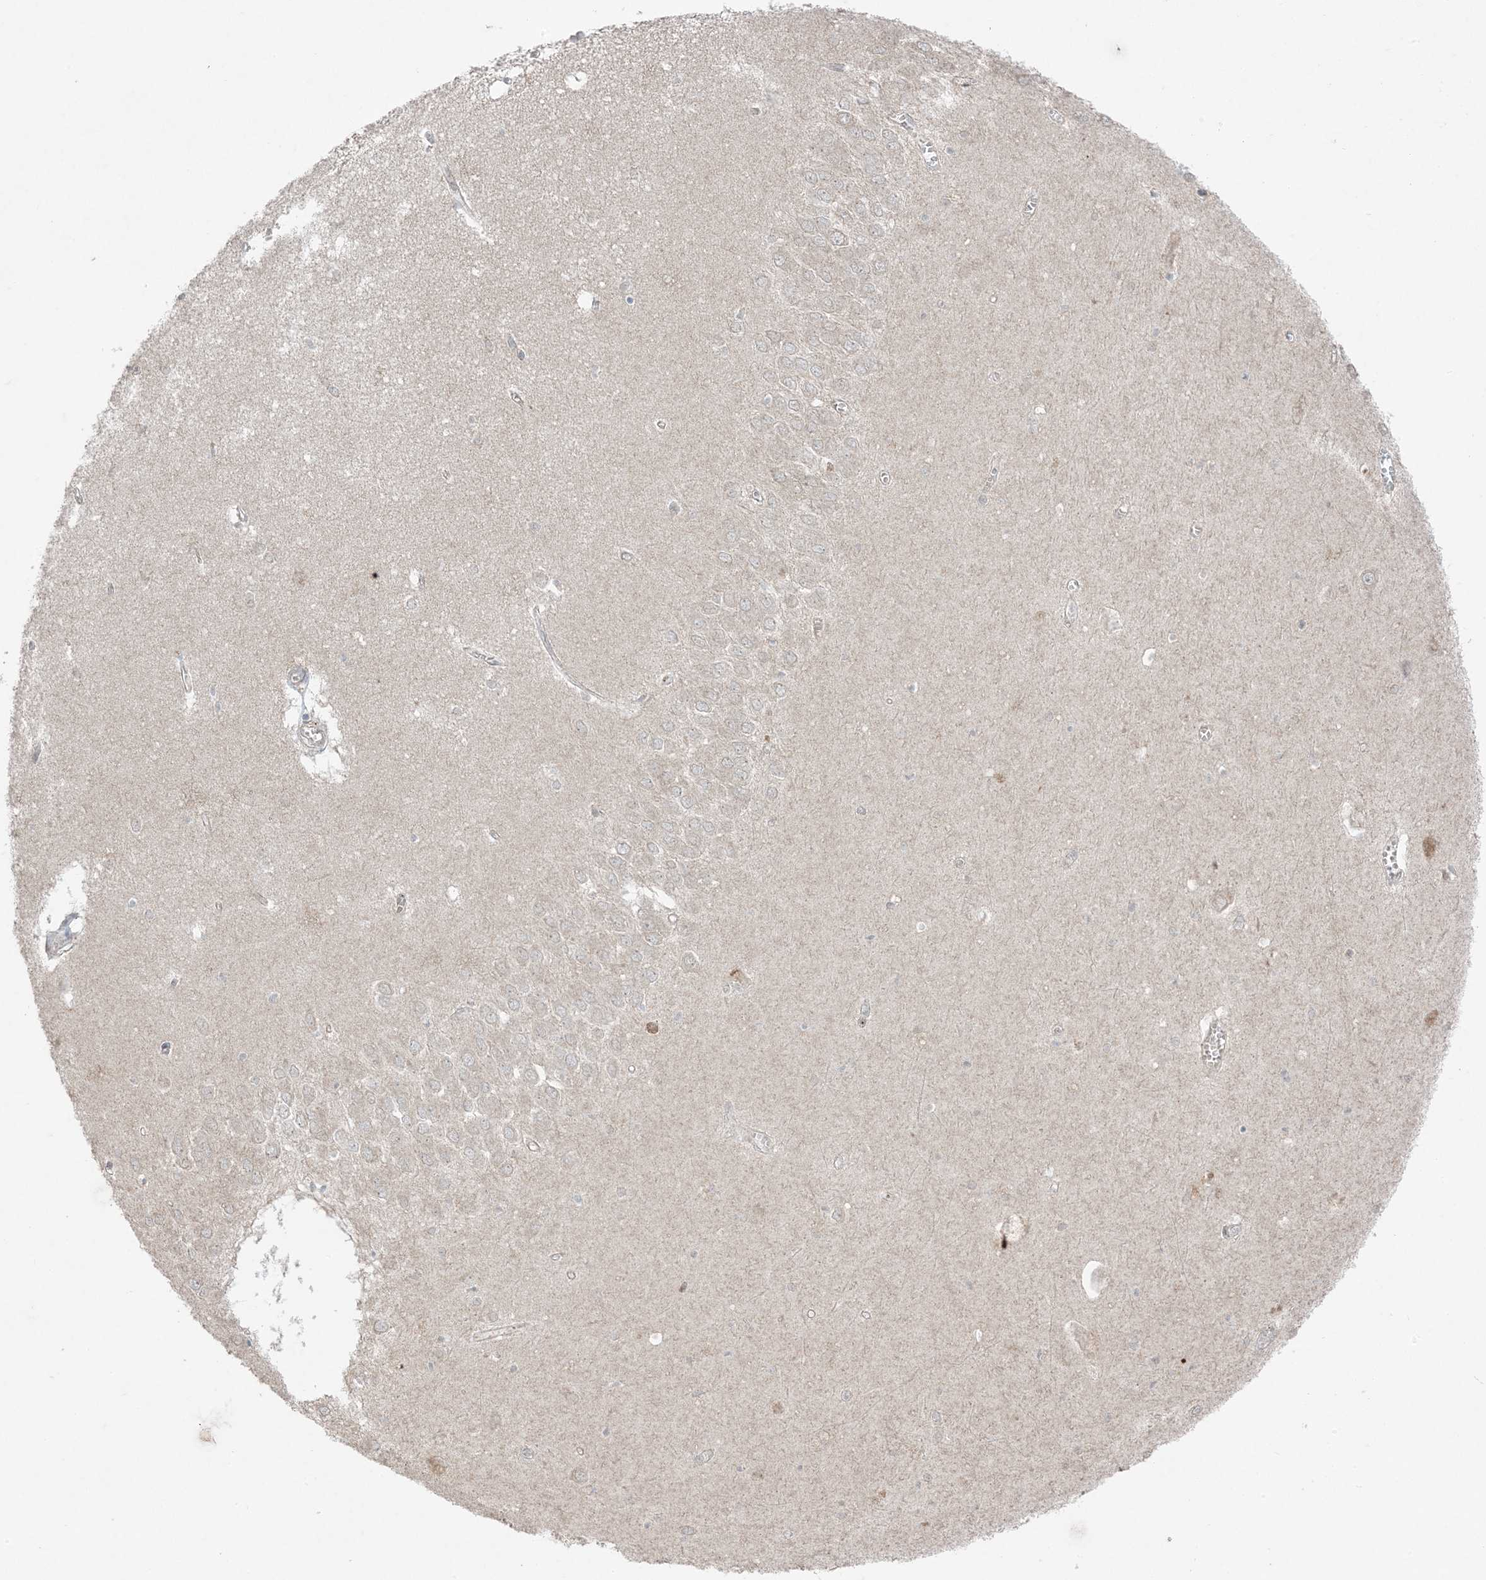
{"staining": {"intensity": "negative", "quantity": "none", "location": "none"}, "tissue": "hippocampus", "cell_type": "Glial cells", "image_type": "normal", "snomed": [{"axis": "morphology", "description": "Normal tissue, NOS"}, {"axis": "topography", "description": "Hippocampus"}], "caption": "The image displays no staining of glial cells in unremarkable hippocampus.", "gene": "ODC1", "patient": {"sex": "male", "age": 70}}